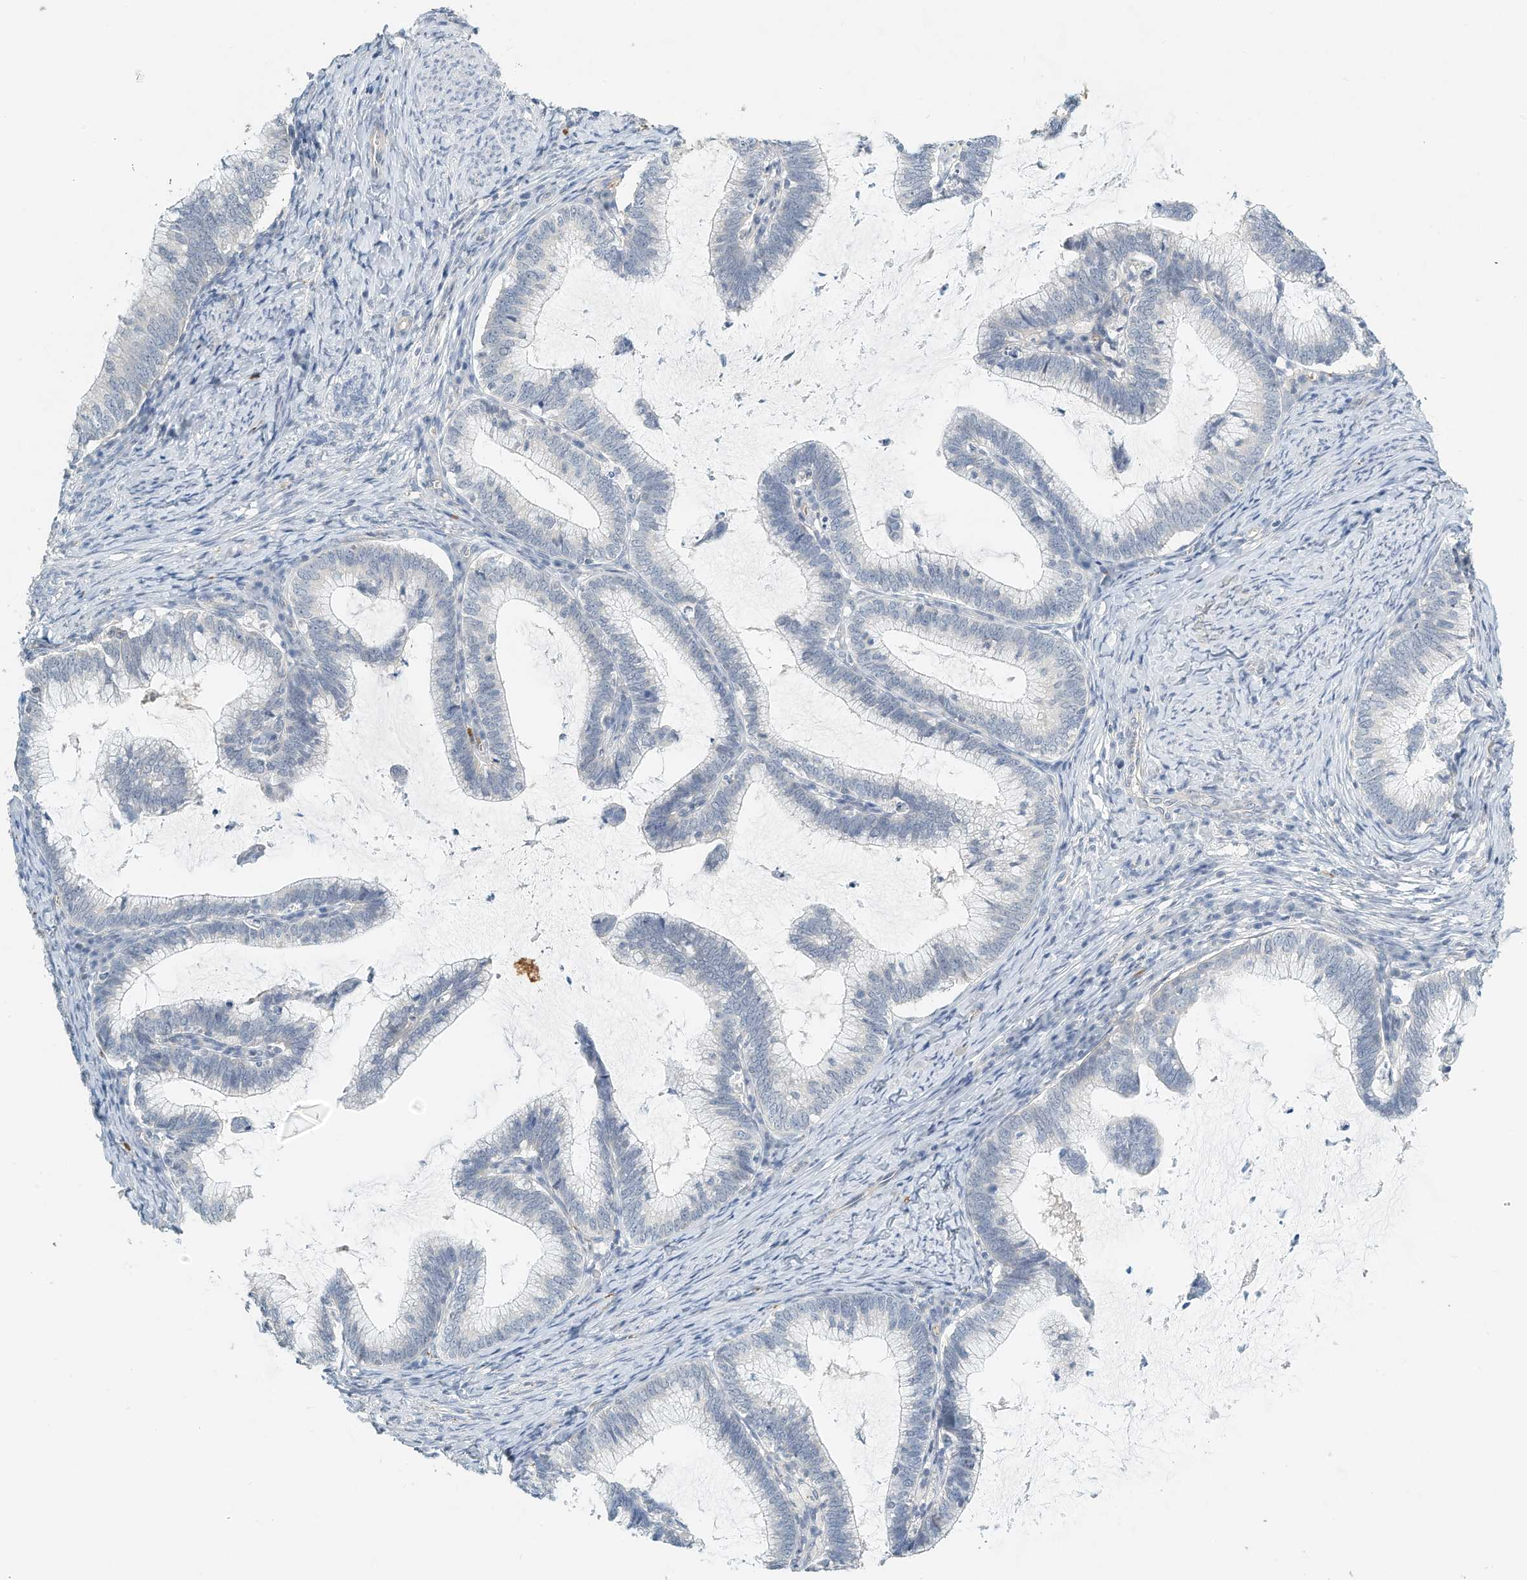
{"staining": {"intensity": "negative", "quantity": "none", "location": "none"}, "tissue": "cervical cancer", "cell_type": "Tumor cells", "image_type": "cancer", "snomed": [{"axis": "morphology", "description": "Adenocarcinoma, NOS"}, {"axis": "topography", "description": "Cervix"}], "caption": "A high-resolution histopathology image shows IHC staining of adenocarcinoma (cervical), which displays no significant positivity in tumor cells. Brightfield microscopy of IHC stained with DAB (3,3'-diaminobenzidine) (brown) and hematoxylin (blue), captured at high magnification.", "gene": "RCAN3", "patient": {"sex": "female", "age": 36}}